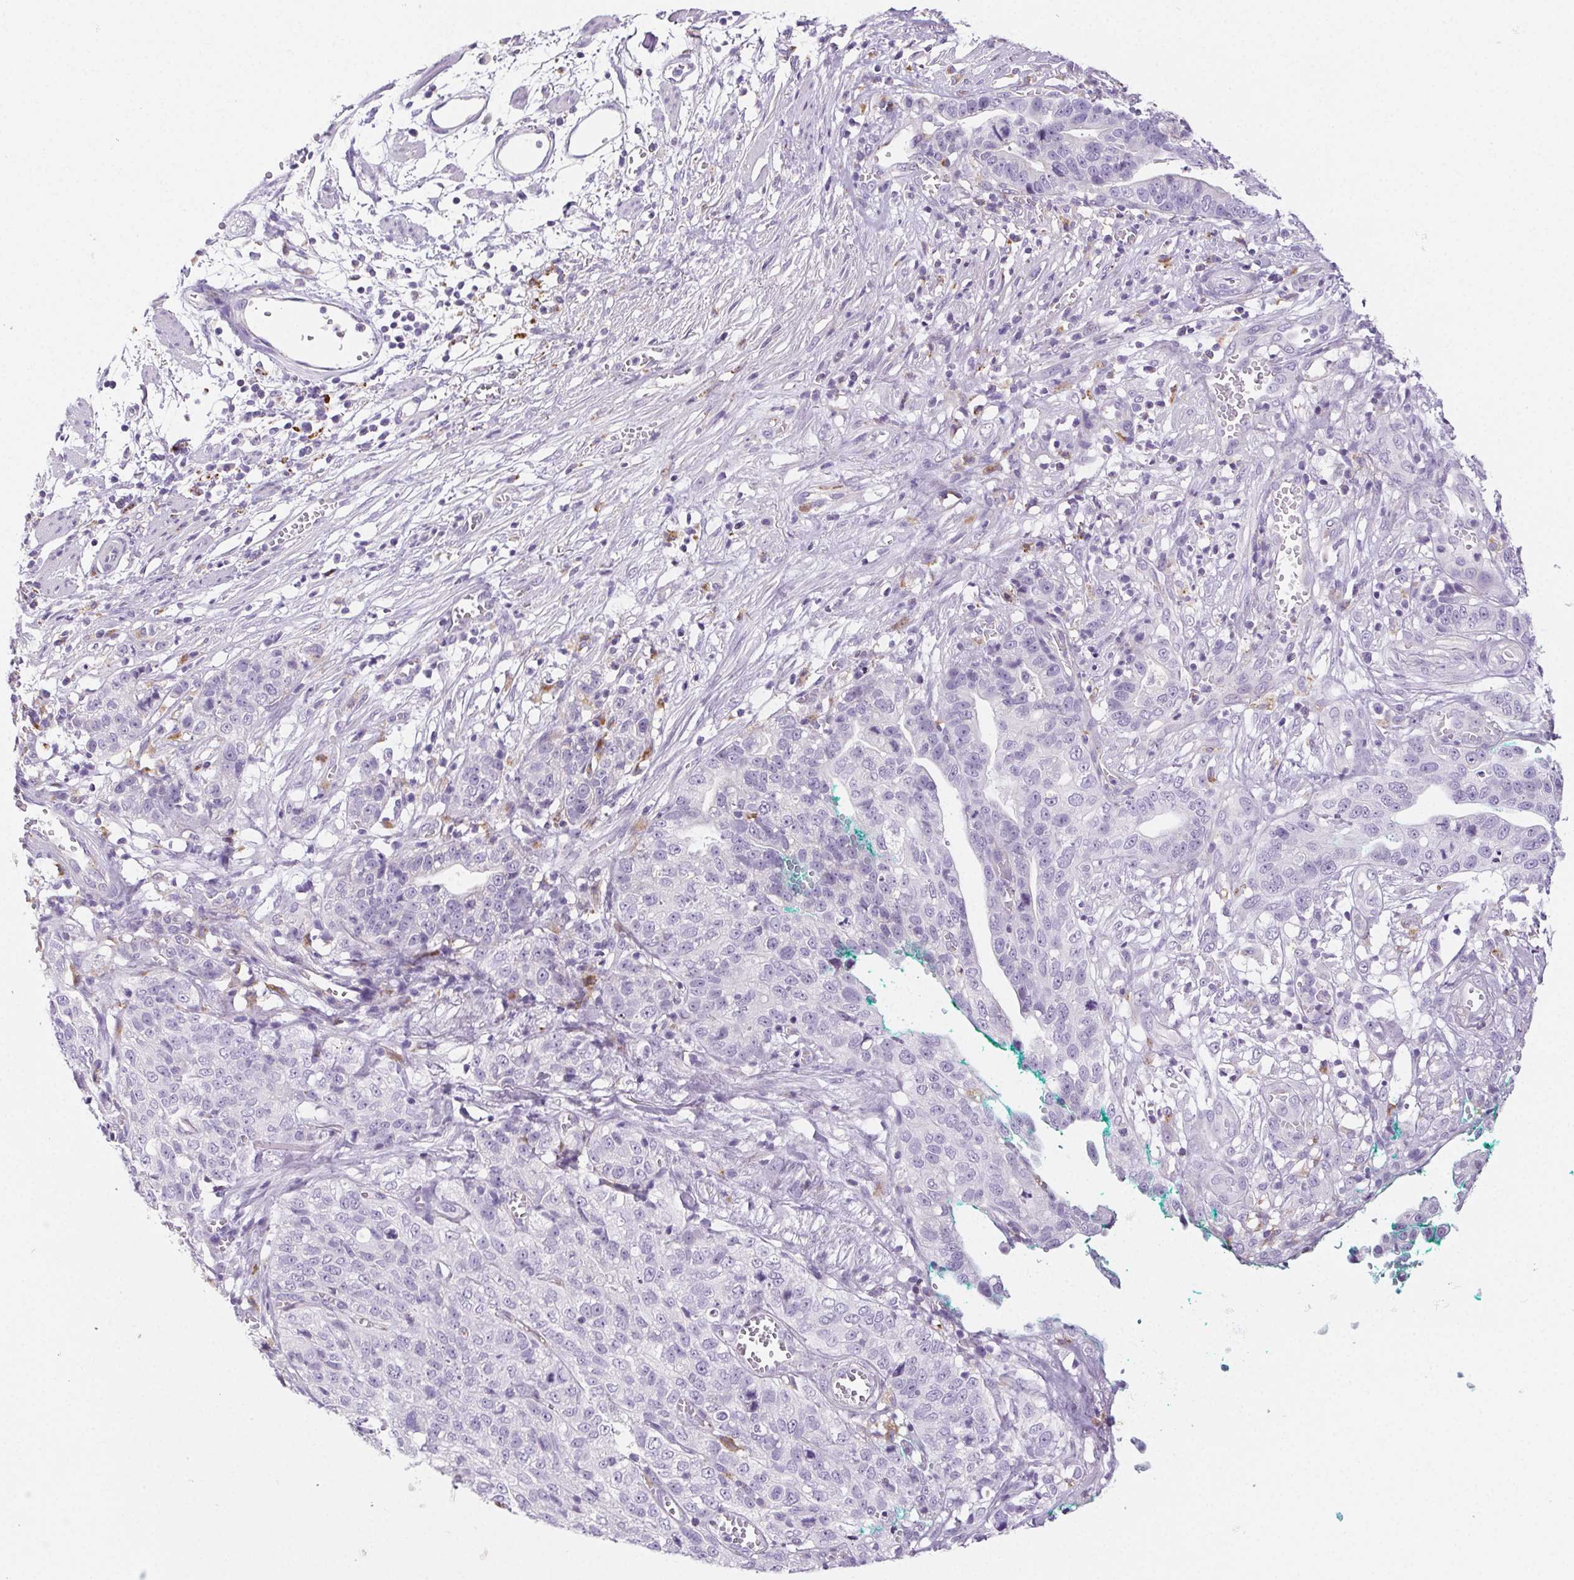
{"staining": {"intensity": "negative", "quantity": "none", "location": "none"}, "tissue": "stomach cancer", "cell_type": "Tumor cells", "image_type": "cancer", "snomed": [{"axis": "morphology", "description": "Adenocarcinoma, NOS"}, {"axis": "topography", "description": "Stomach, upper"}], "caption": "Photomicrograph shows no significant protein positivity in tumor cells of stomach adenocarcinoma.", "gene": "LIPA", "patient": {"sex": "female", "age": 67}}